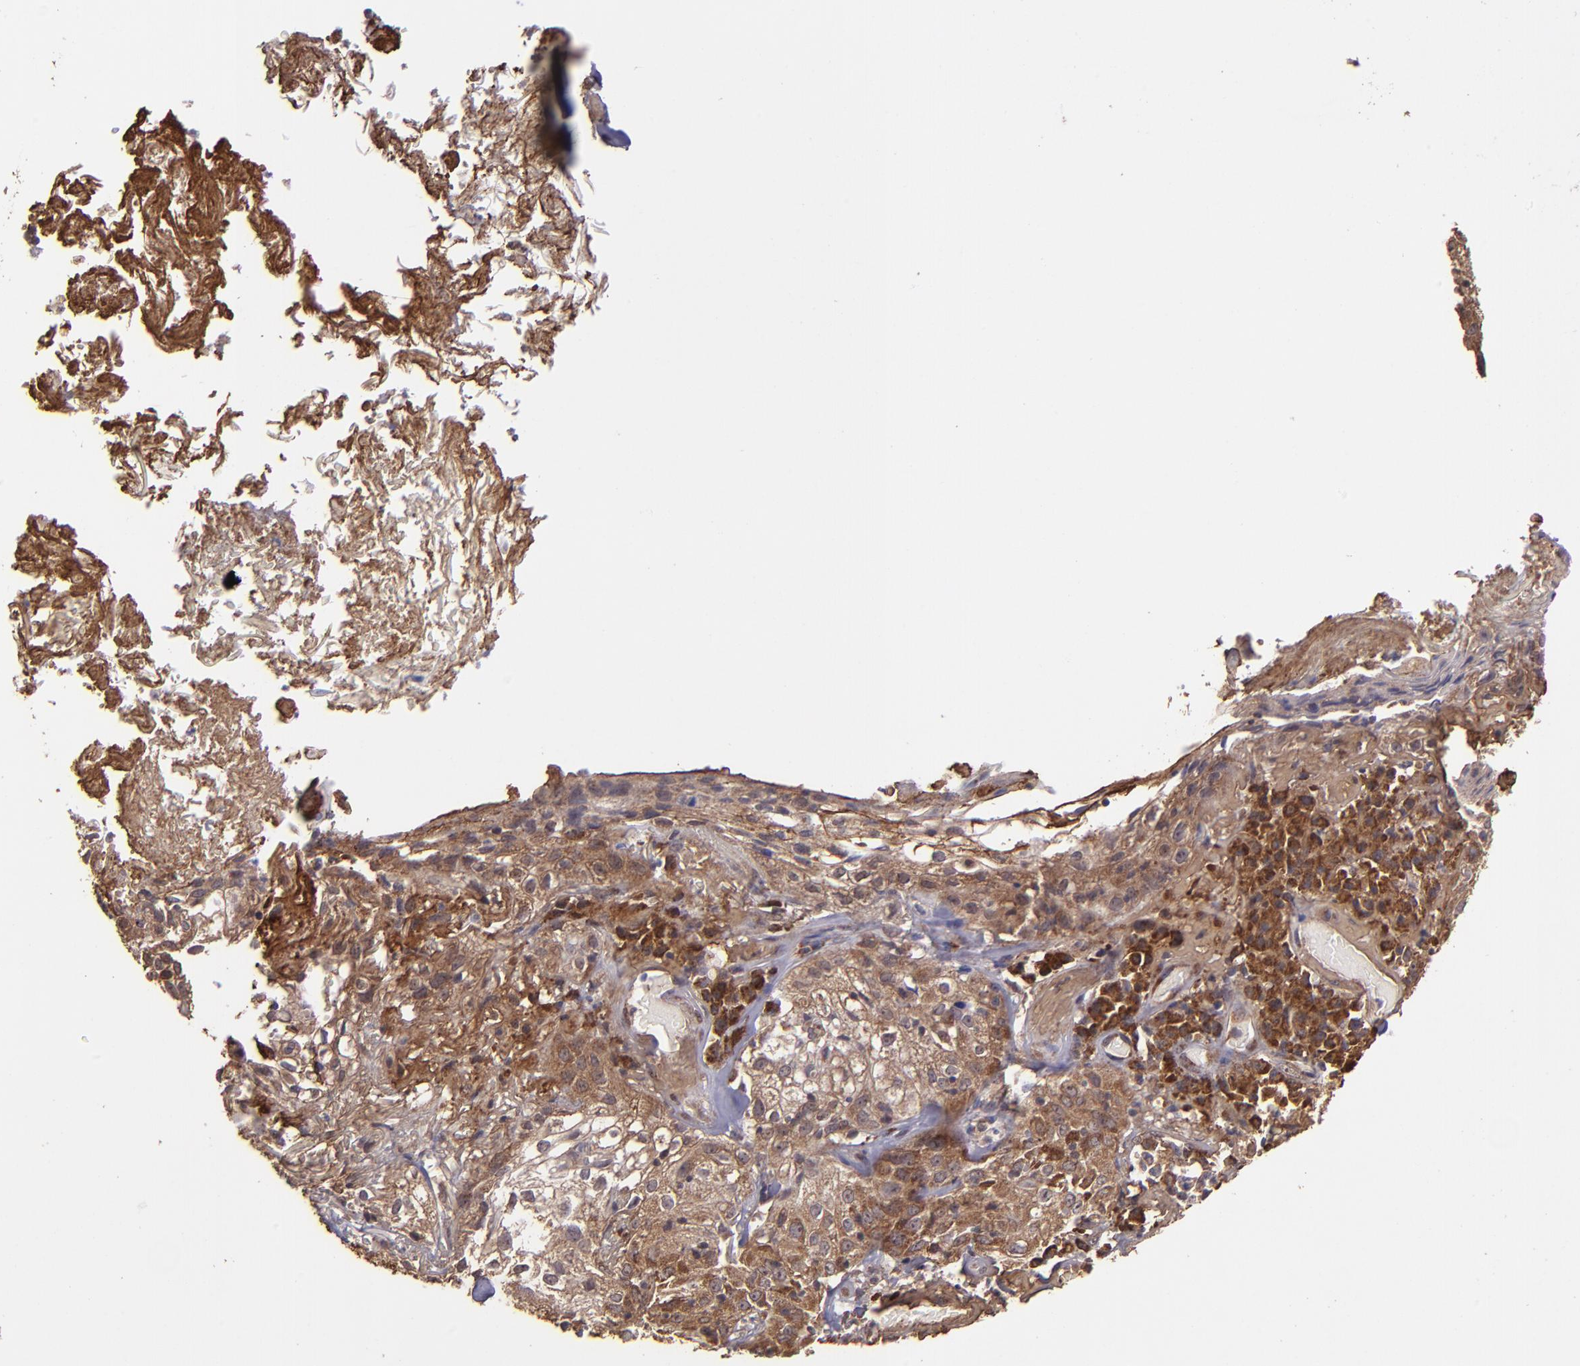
{"staining": {"intensity": "strong", "quantity": ">75%", "location": "cytoplasmic/membranous"}, "tissue": "skin cancer", "cell_type": "Tumor cells", "image_type": "cancer", "snomed": [{"axis": "morphology", "description": "Squamous cell carcinoma, NOS"}, {"axis": "topography", "description": "Skin"}], "caption": "DAB immunohistochemical staining of skin squamous cell carcinoma demonstrates strong cytoplasmic/membranous protein staining in approximately >75% of tumor cells. Ihc stains the protein in brown and the nuclei are stained blue.", "gene": "USP51", "patient": {"sex": "male", "age": 65}}